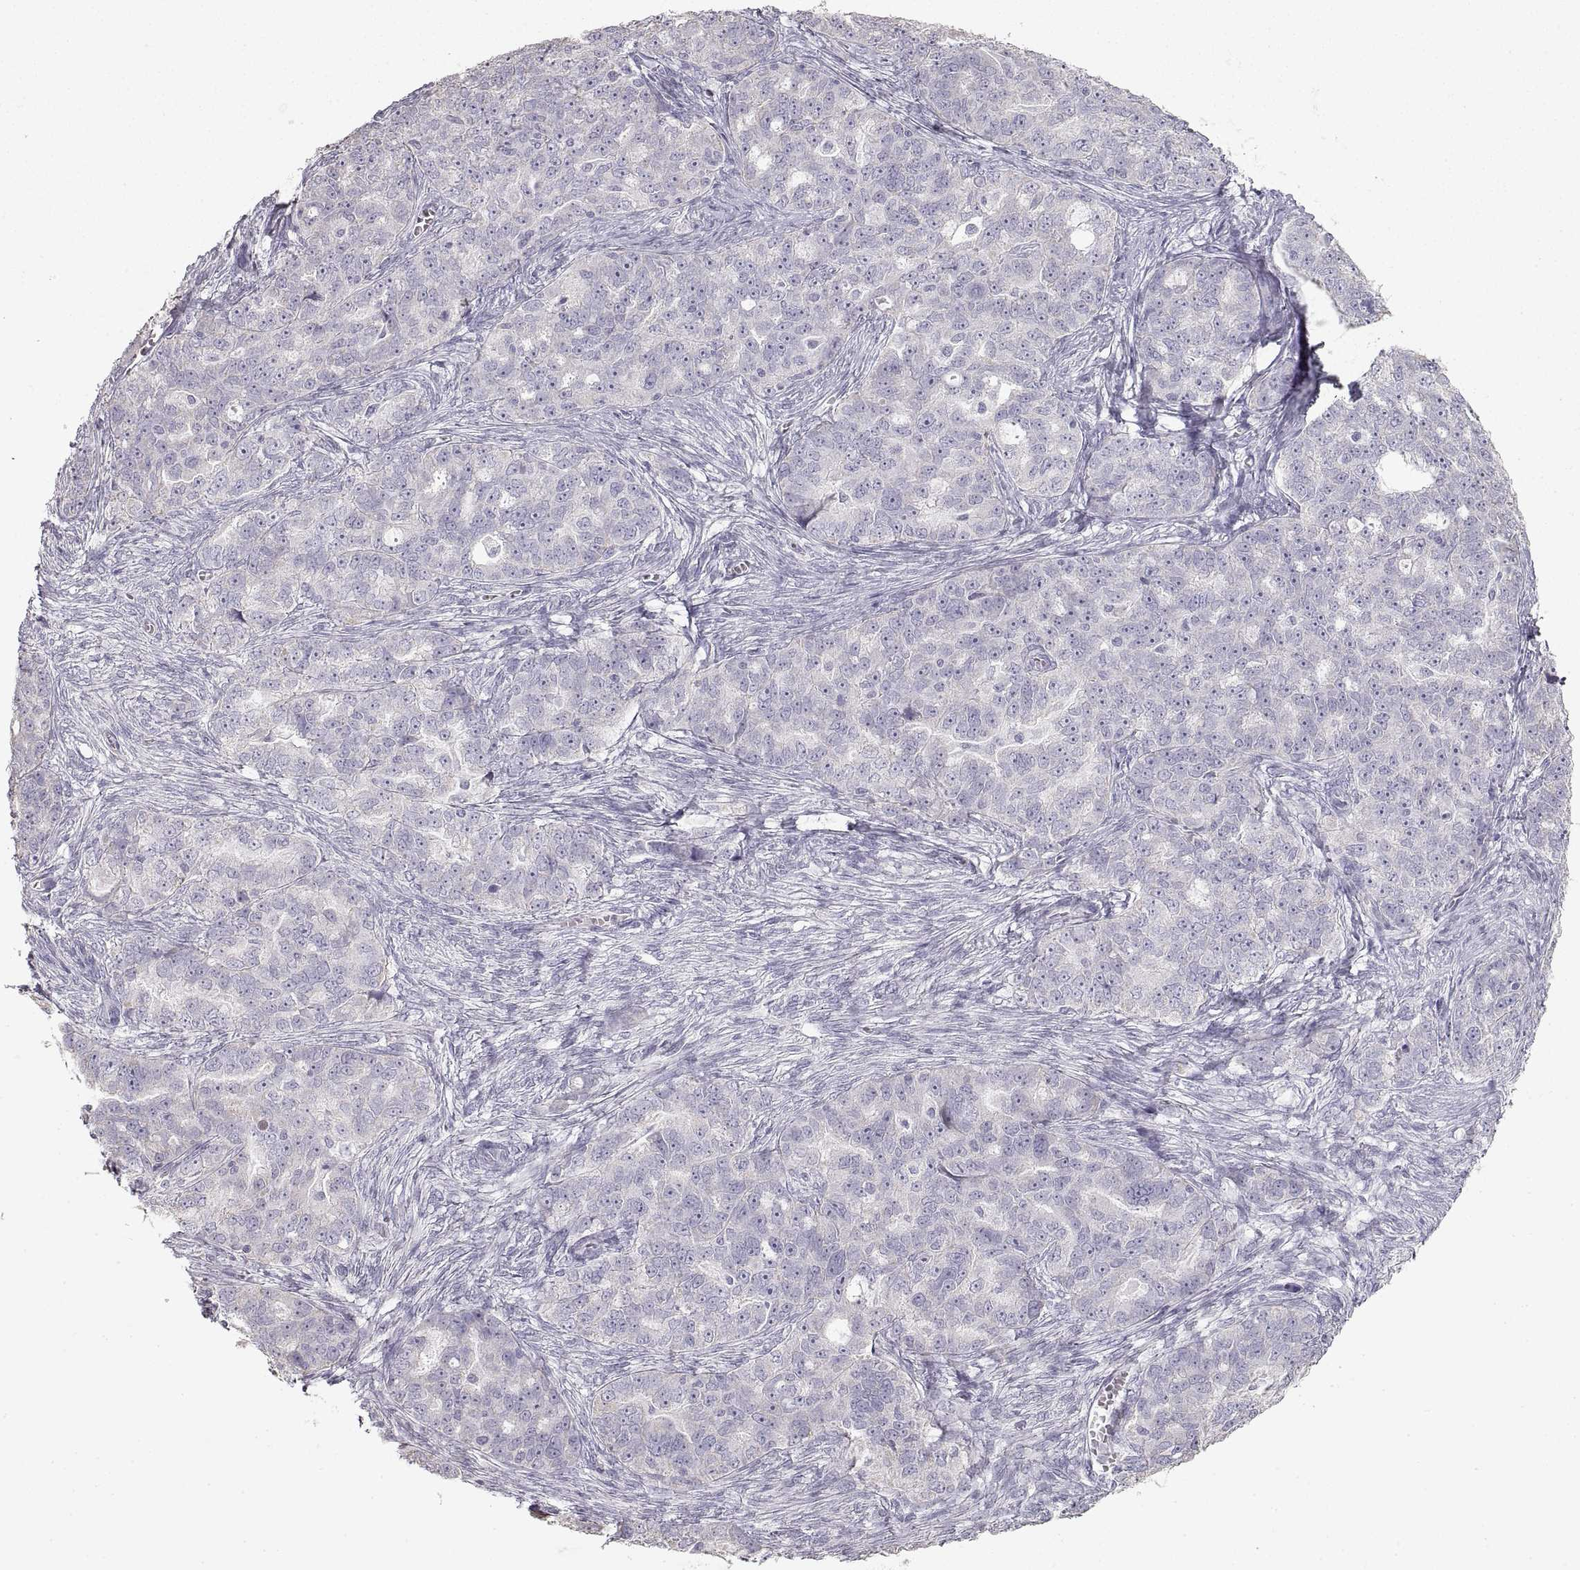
{"staining": {"intensity": "negative", "quantity": "none", "location": "none"}, "tissue": "ovarian cancer", "cell_type": "Tumor cells", "image_type": "cancer", "snomed": [{"axis": "morphology", "description": "Cystadenocarcinoma, serous, NOS"}, {"axis": "topography", "description": "Ovary"}], "caption": "High power microscopy image of an immunohistochemistry (IHC) image of ovarian serous cystadenocarcinoma, revealing no significant positivity in tumor cells.", "gene": "ZP3", "patient": {"sex": "female", "age": 51}}